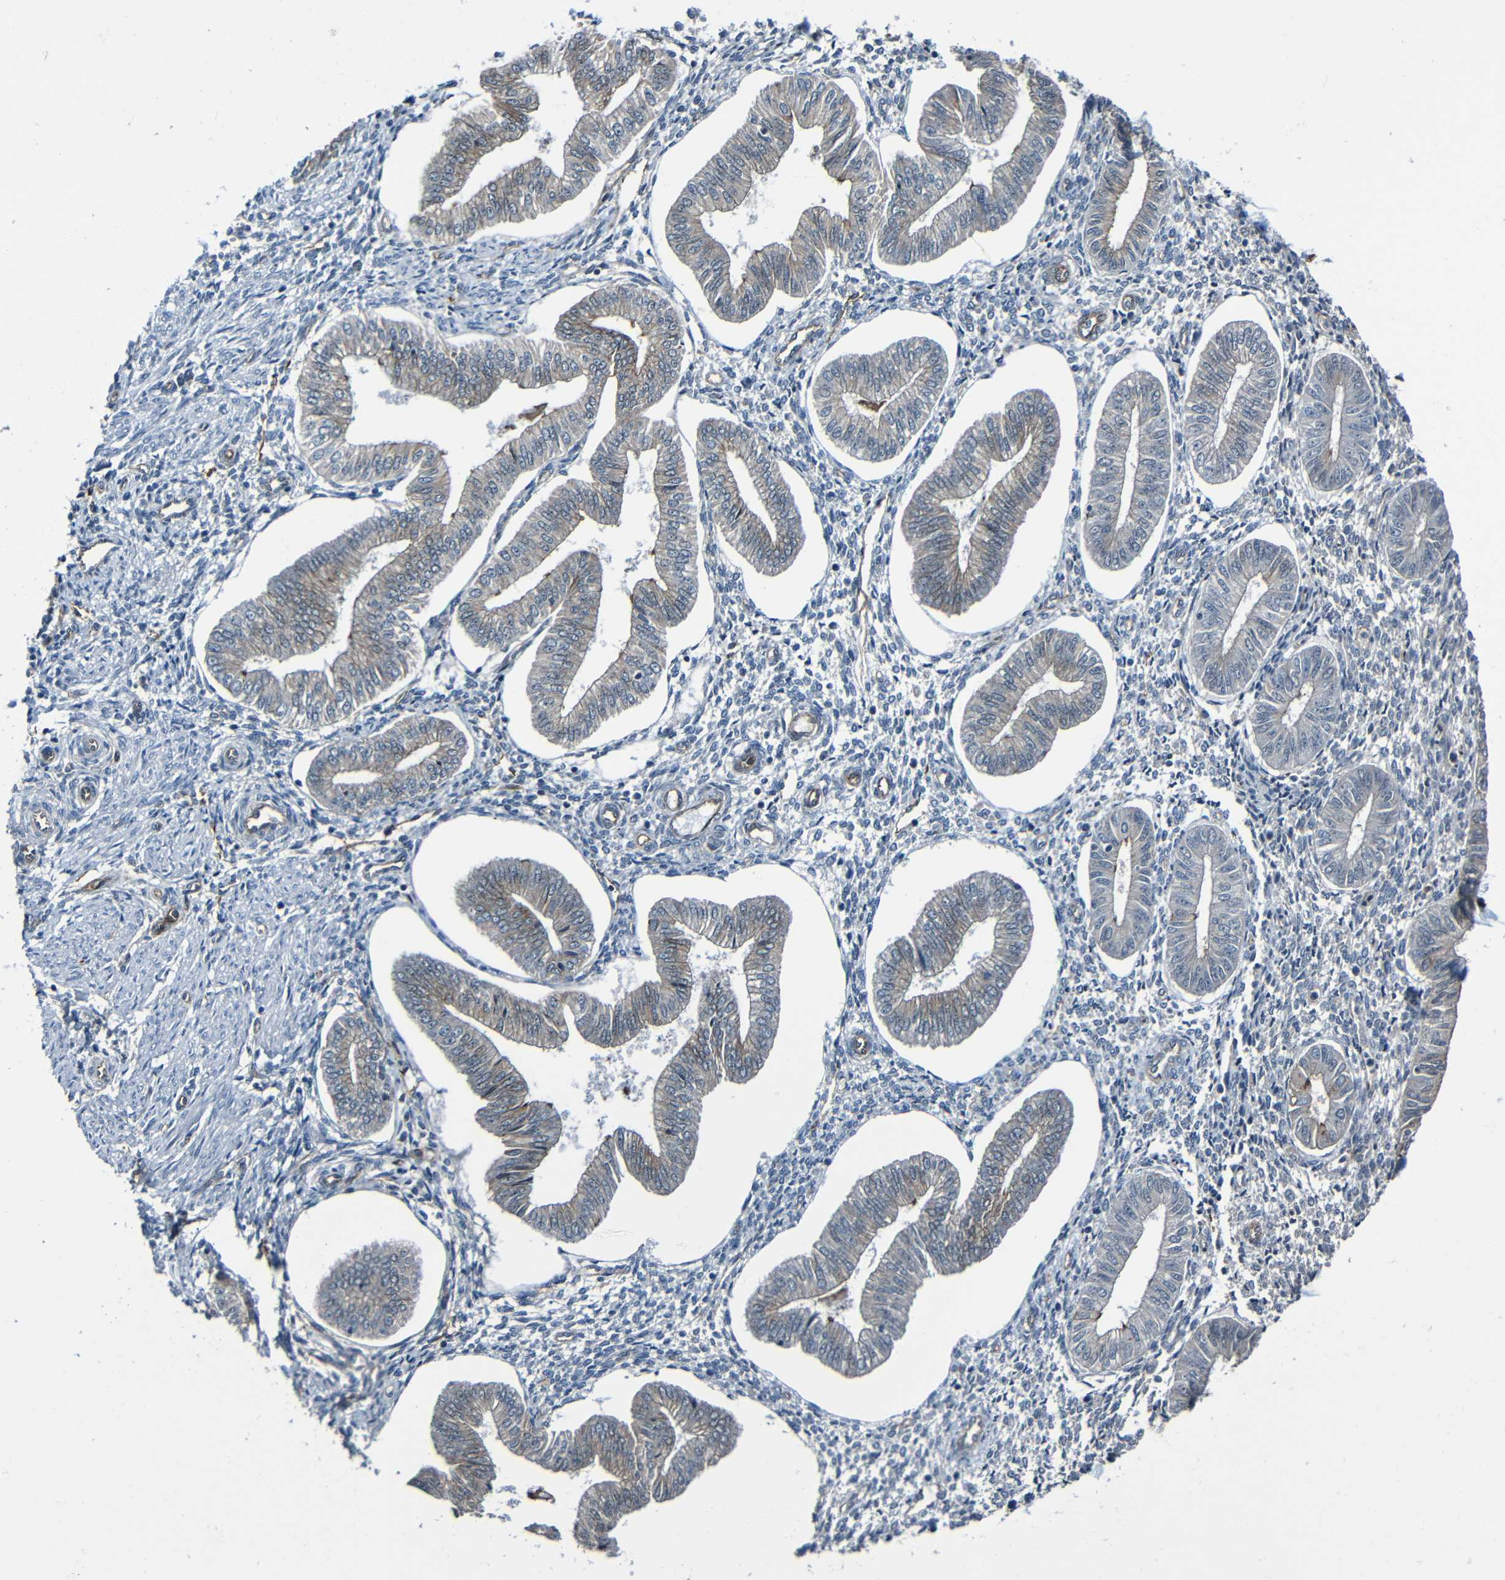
{"staining": {"intensity": "negative", "quantity": "none", "location": "none"}, "tissue": "endometrium", "cell_type": "Cells in endometrial stroma", "image_type": "normal", "snomed": [{"axis": "morphology", "description": "Normal tissue, NOS"}, {"axis": "topography", "description": "Endometrium"}], "caption": "DAB (3,3'-diaminobenzidine) immunohistochemical staining of normal endometrium exhibits no significant positivity in cells in endometrial stroma. (Immunohistochemistry, brightfield microscopy, high magnification).", "gene": "LGR5", "patient": {"sex": "female", "age": 50}}